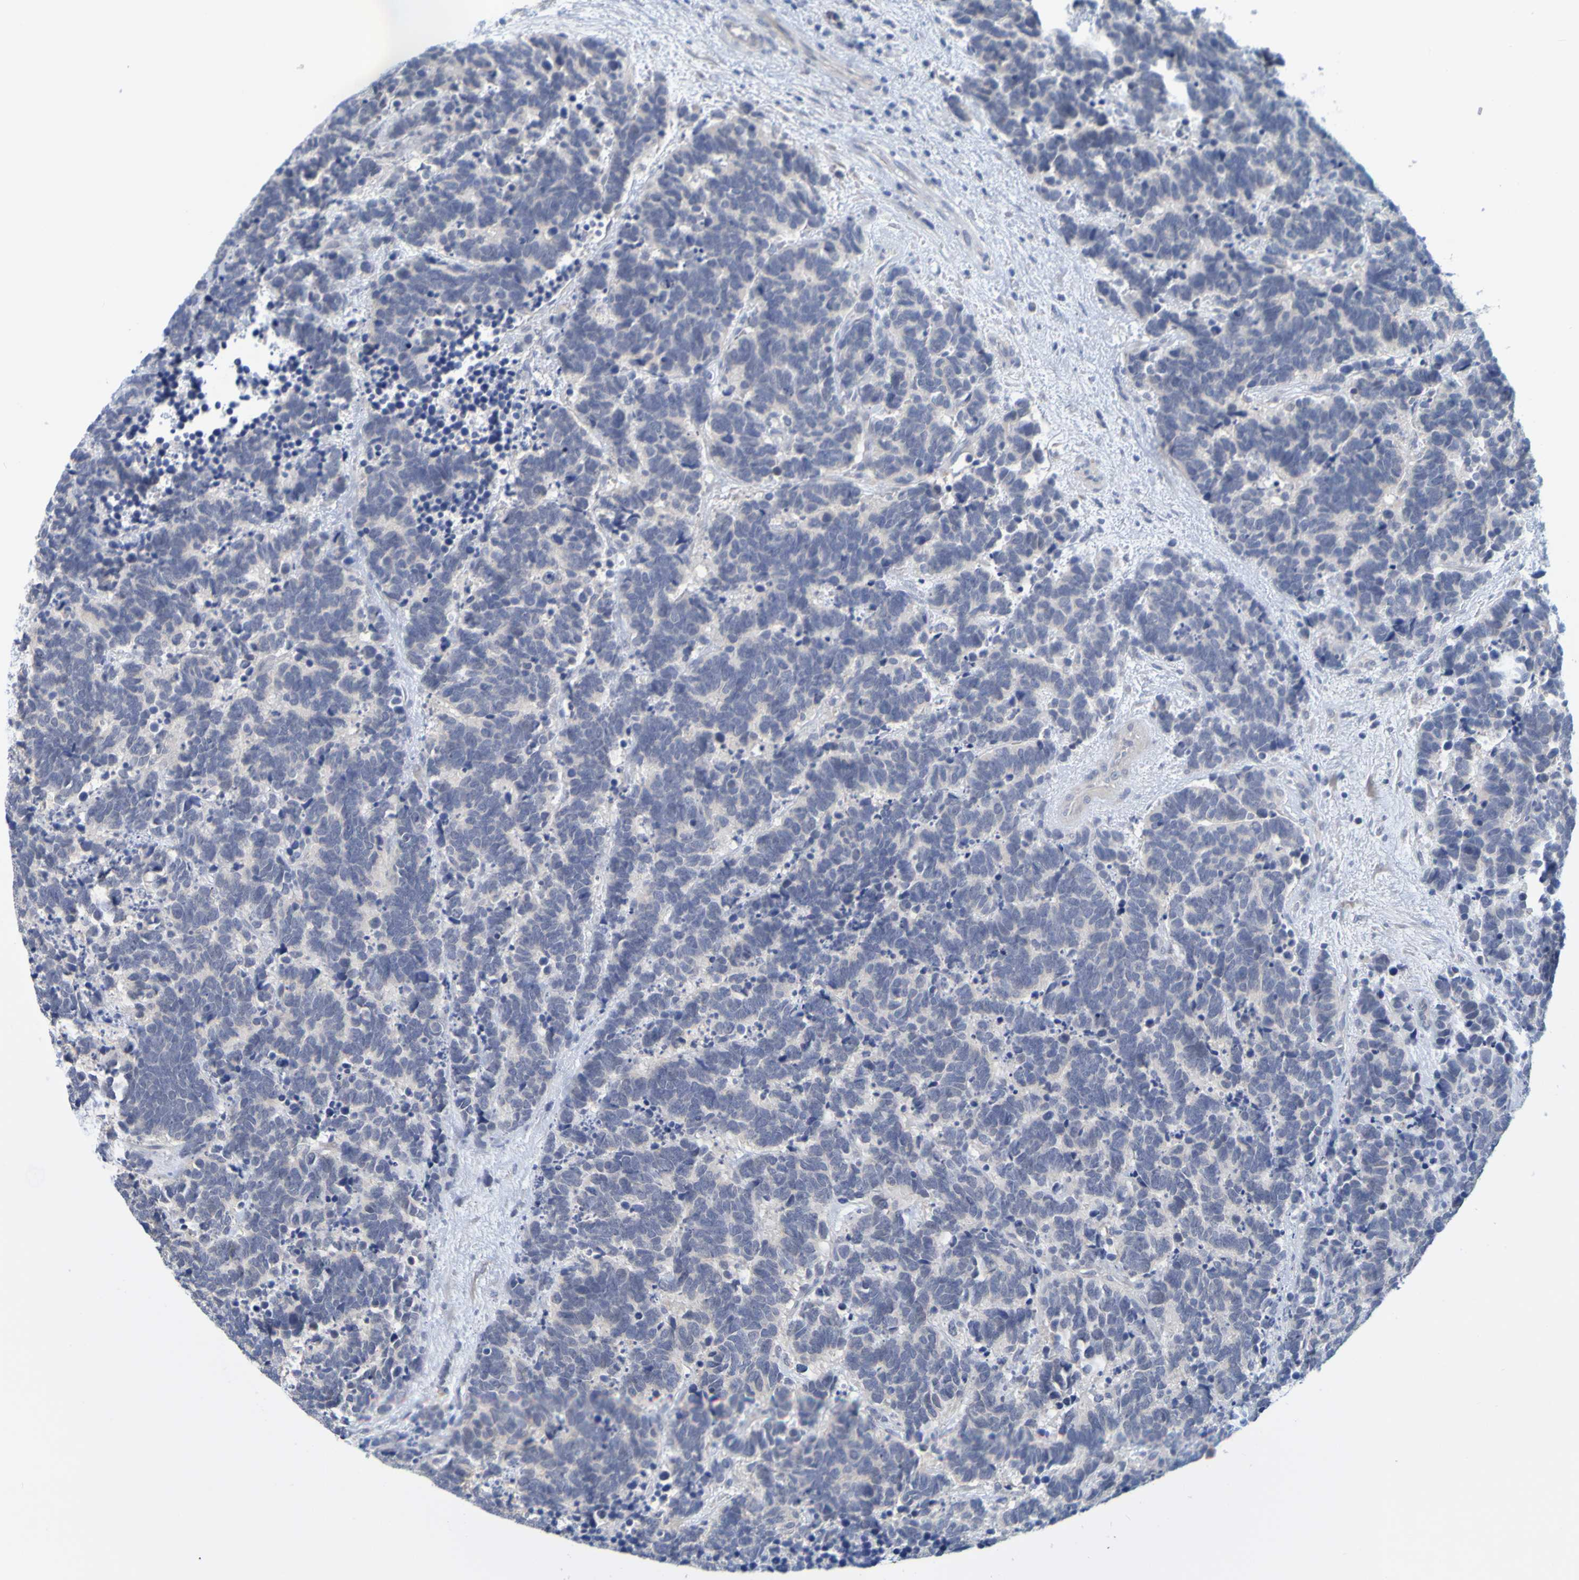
{"staining": {"intensity": "negative", "quantity": "none", "location": "none"}, "tissue": "carcinoid", "cell_type": "Tumor cells", "image_type": "cancer", "snomed": [{"axis": "morphology", "description": "Carcinoma, NOS"}, {"axis": "morphology", "description": "Carcinoid, malignant, NOS"}, {"axis": "topography", "description": "Urinary bladder"}], "caption": "IHC image of neoplastic tissue: carcinoma stained with DAB (3,3'-diaminobenzidine) demonstrates no significant protein positivity in tumor cells.", "gene": "ENDOU", "patient": {"sex": "male", "age": 57}}